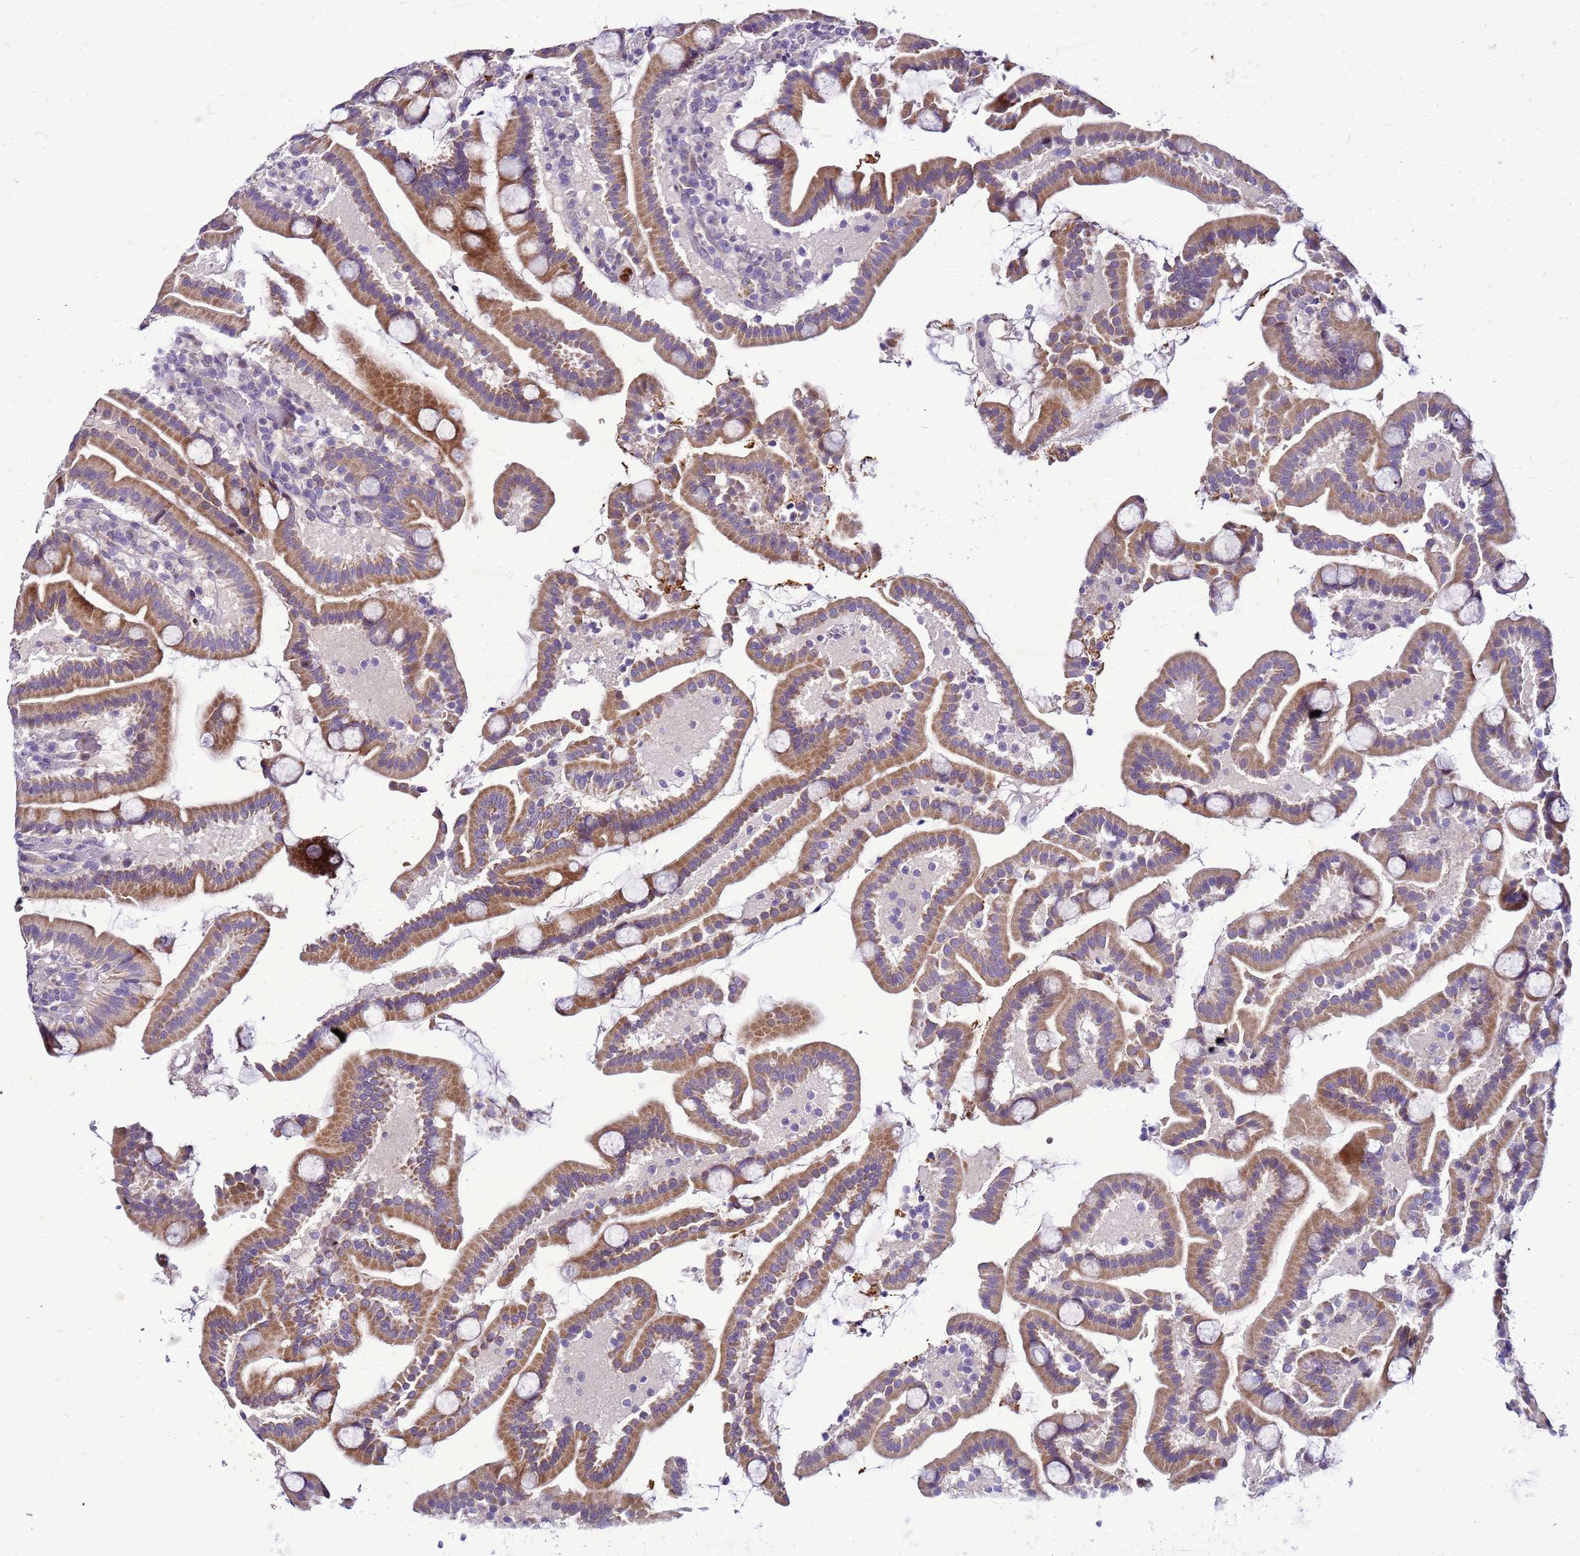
{"staining": {"intensity": "moderate", "quantity": ">75%", "location": "cytoplasmic/membranous"}, "tissue": "duodenum", "cell_type": "Glandular cells", "image_type": "normal", "snomed": [{"axis": "morphology", "description": "Normal tissue, NOS"}, {"axis": "topography", "description": "Duodenum"}], "caption": "Duodenum stained with immunohistochemistry demonstrates moderate cytoplasmic/membranous positivity in about >75% of glandular cells. (DAB IHC with brightfield microscopy, high magnification).", "gene": "VPS4B", "patient": {"sex": "male", "age": 55}}